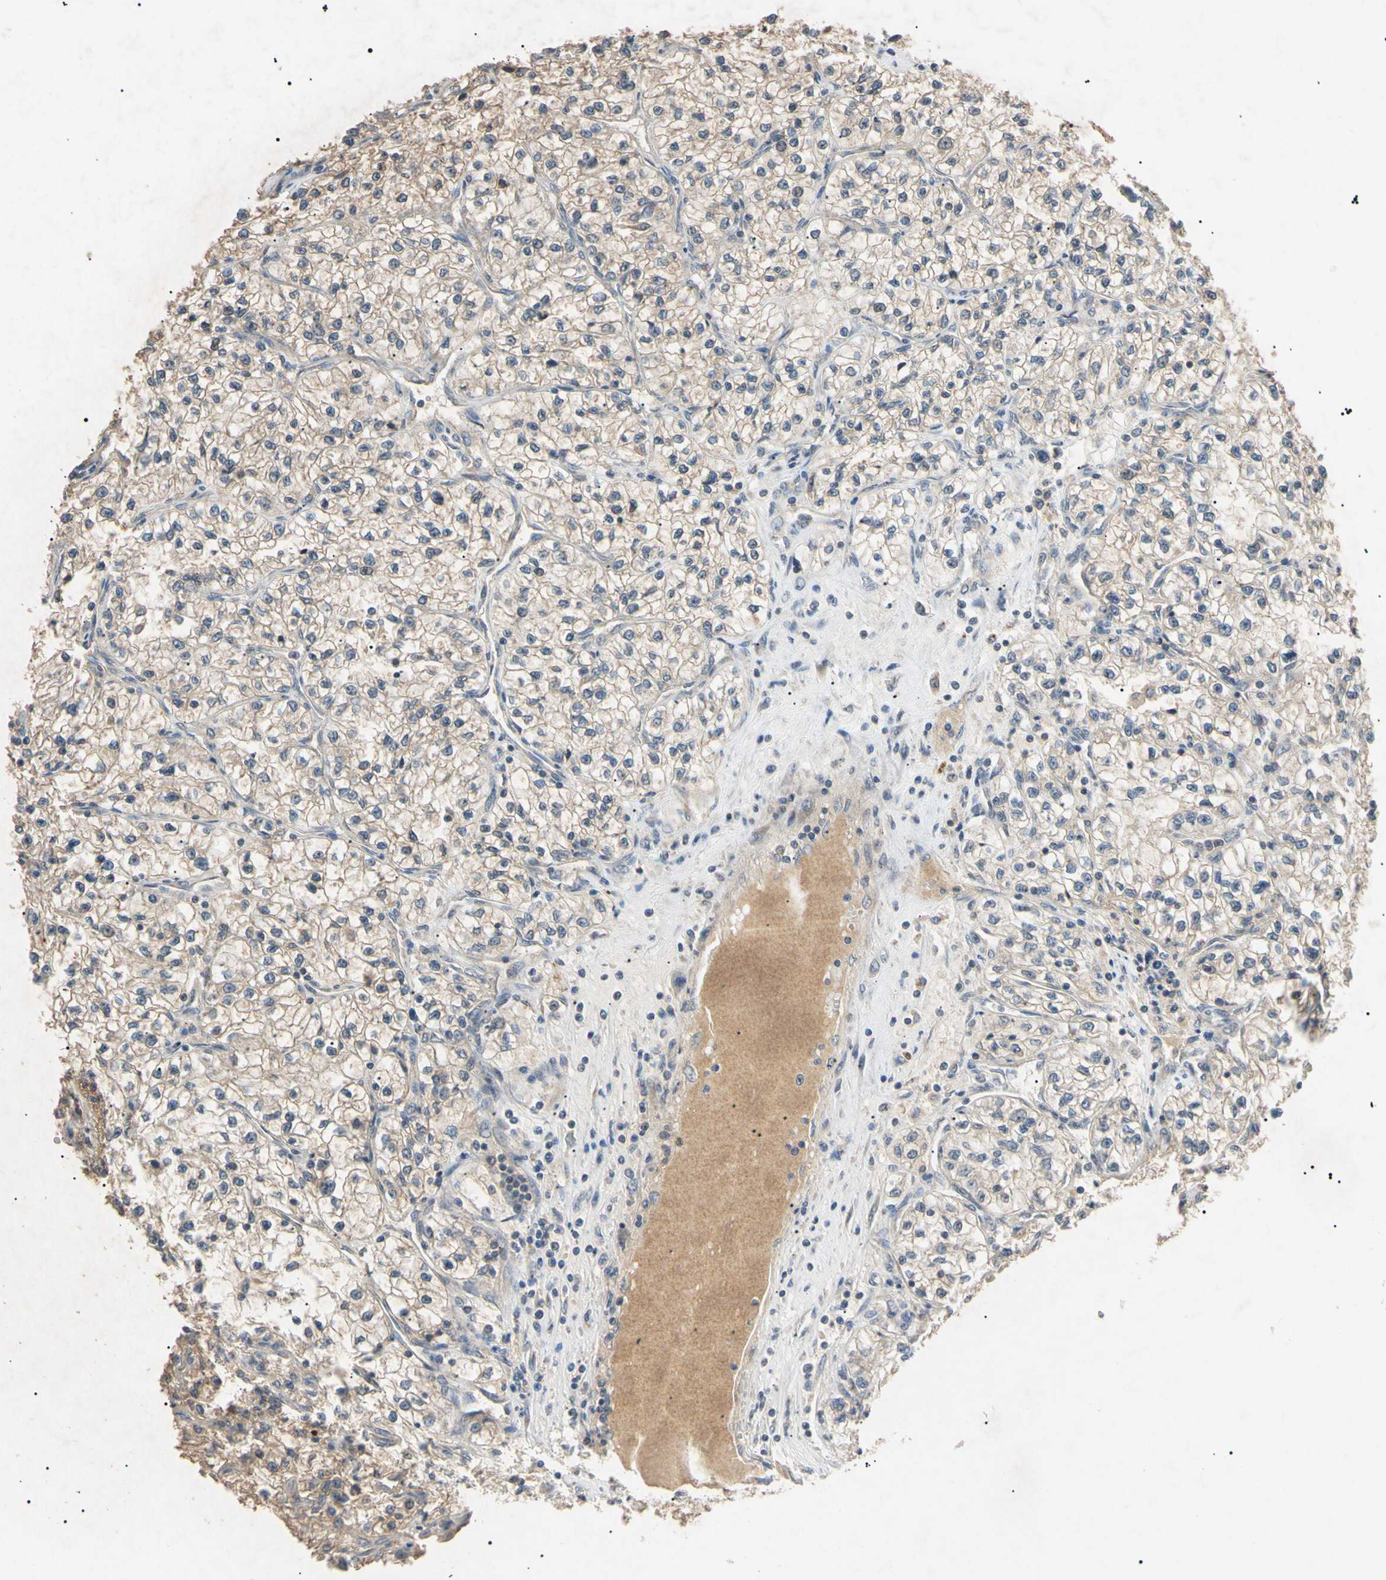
{"staining": {"intensity": "weak", "quantity": "25%-75%", "location": "cytoplasmic/membranous"}, "tissue": "renal cancer", "cell_type": "Tumor cells", "image_type": "cancer", "snomed": [{"axis": "morphology", "description": "Adenocarcinoma, NOS"}, {"axis": "topography", "description": "Kidney"}], "caption": "An image of human adenocarcinoma (renal) stained for a protein displays weak cytoplasmic/membranous brown staining in tumor cells. The staining was performed using DAB to visualize the protein expression in brown, while the nuclei were stained in blue with hematoxylin (Magnification: 20x).", "gene": "TUBB4A", "patient": {"sex": "female", "age": 57}}